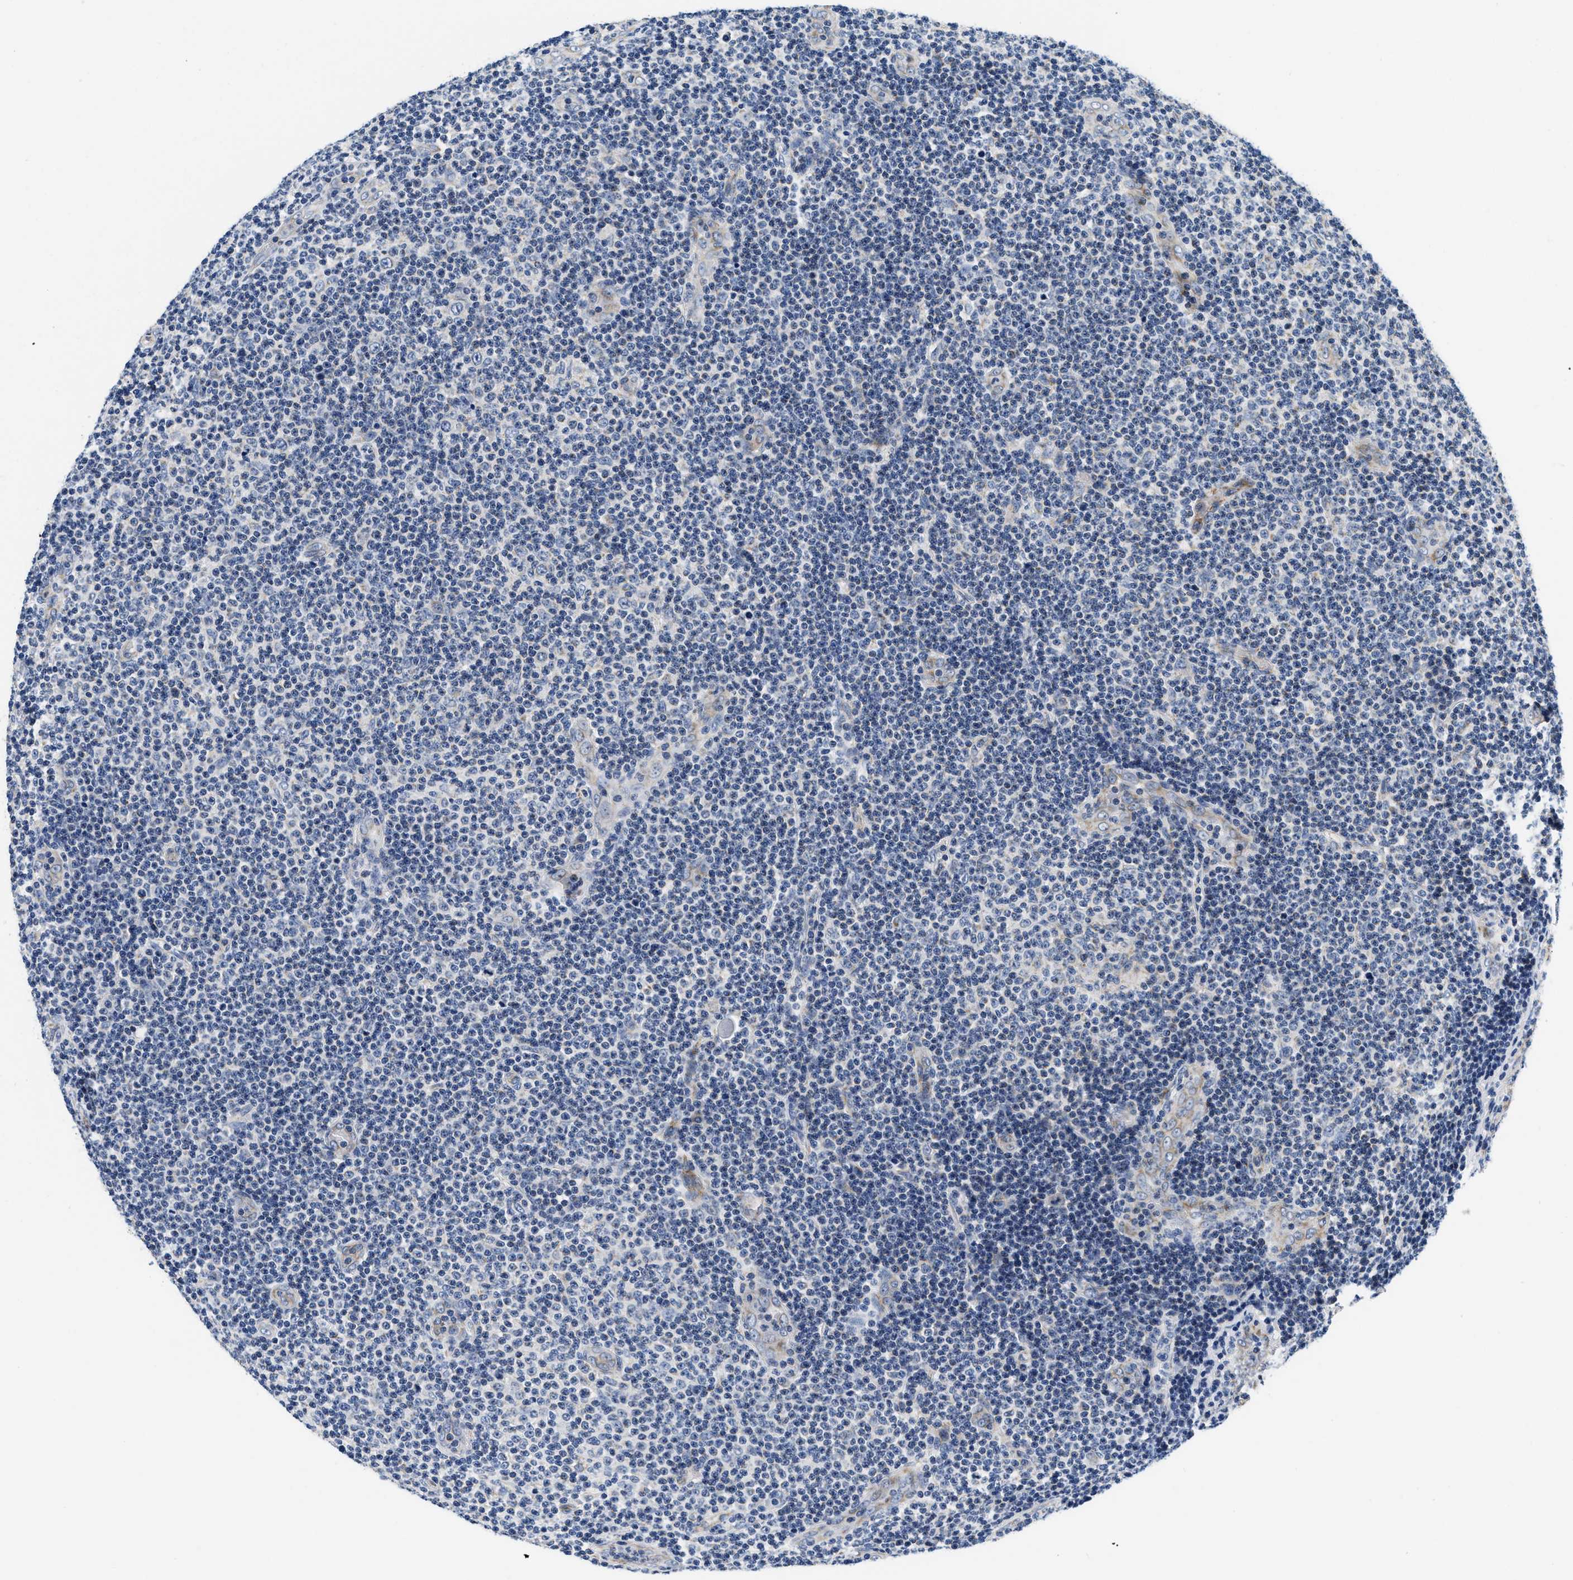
{"staining": {"intensity": "negative", "quantity": "none", "location": "none"}, "tissue": "lymphoma", "cell_type": "Tumor cells", "image_type": "cancer", "snomed": [{"axis": "morphology", "description": "Malignant lymphoma, non-Hodgkin's type, Low grade"}, {"axis": "topography", "description": "Lymph node"}], "caption": "Immunohistochemistry image of human malignant lymphoma, non-Hodgkin's type (low-grade) stained for a protein (brown), which shows no positivity in tumor cells.", "gene": "PDP1", "patient": {"sex": "male", "age": 83}}